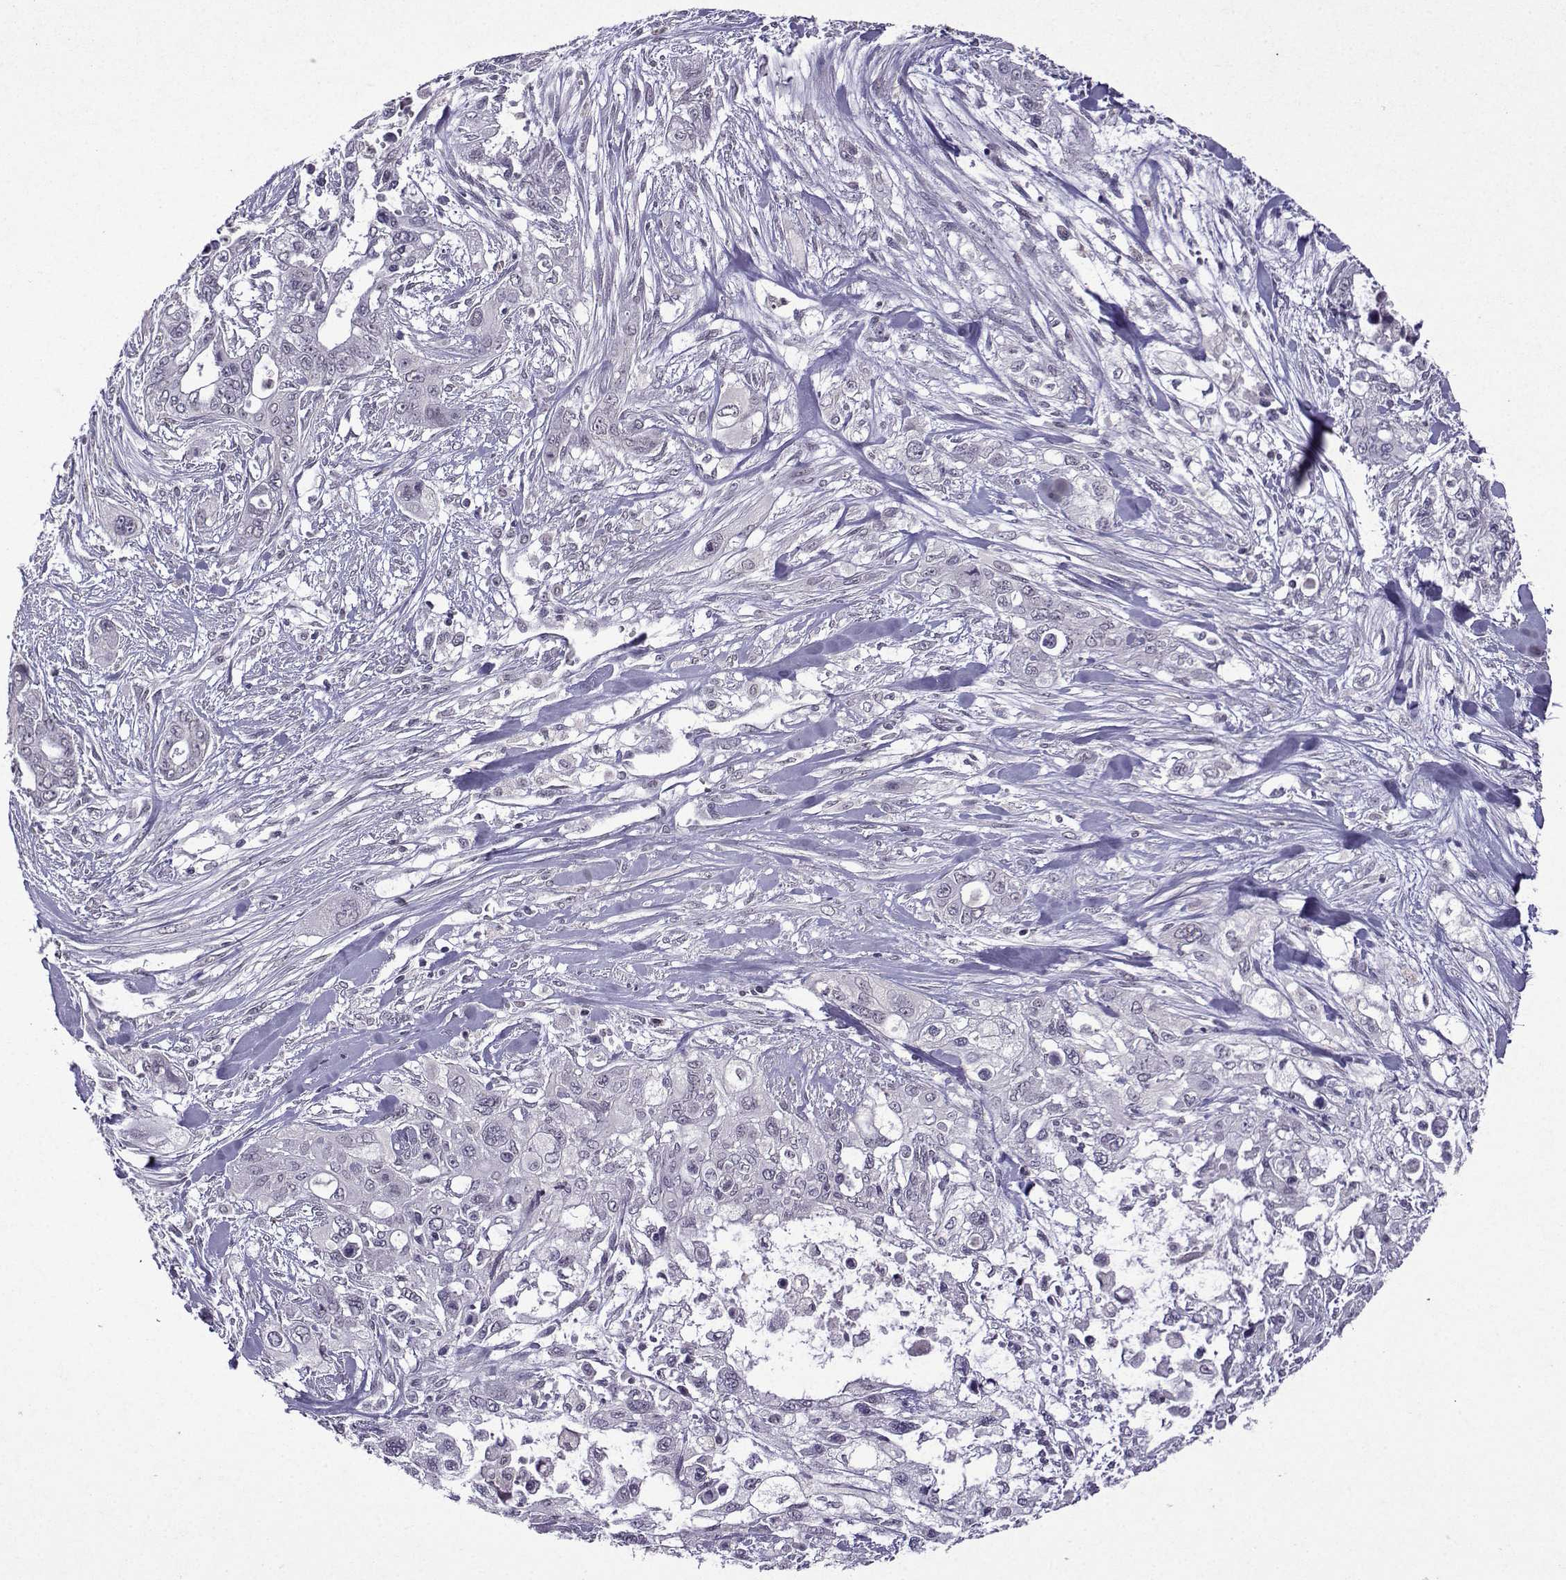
{"staining": {"intensity": "negative", "quantity": "none", "location": "none"}, "tissue": "pancreatic cancer", "cell_type": "Tumor cells", "image_type": "cancer", "snomed": [{"axis": "morphology", "description": "Adenocarcinoma, NOS"}, {"axis": "topography", "description": "Pancreas"}], "caption": "The immunohistochemistry image has no significant positivity in tumor cells of pancreatic cancer (adenocarcinoma) tissue.", "gene": "CCL28", "patient": {"sex": "male", "age": 47}}